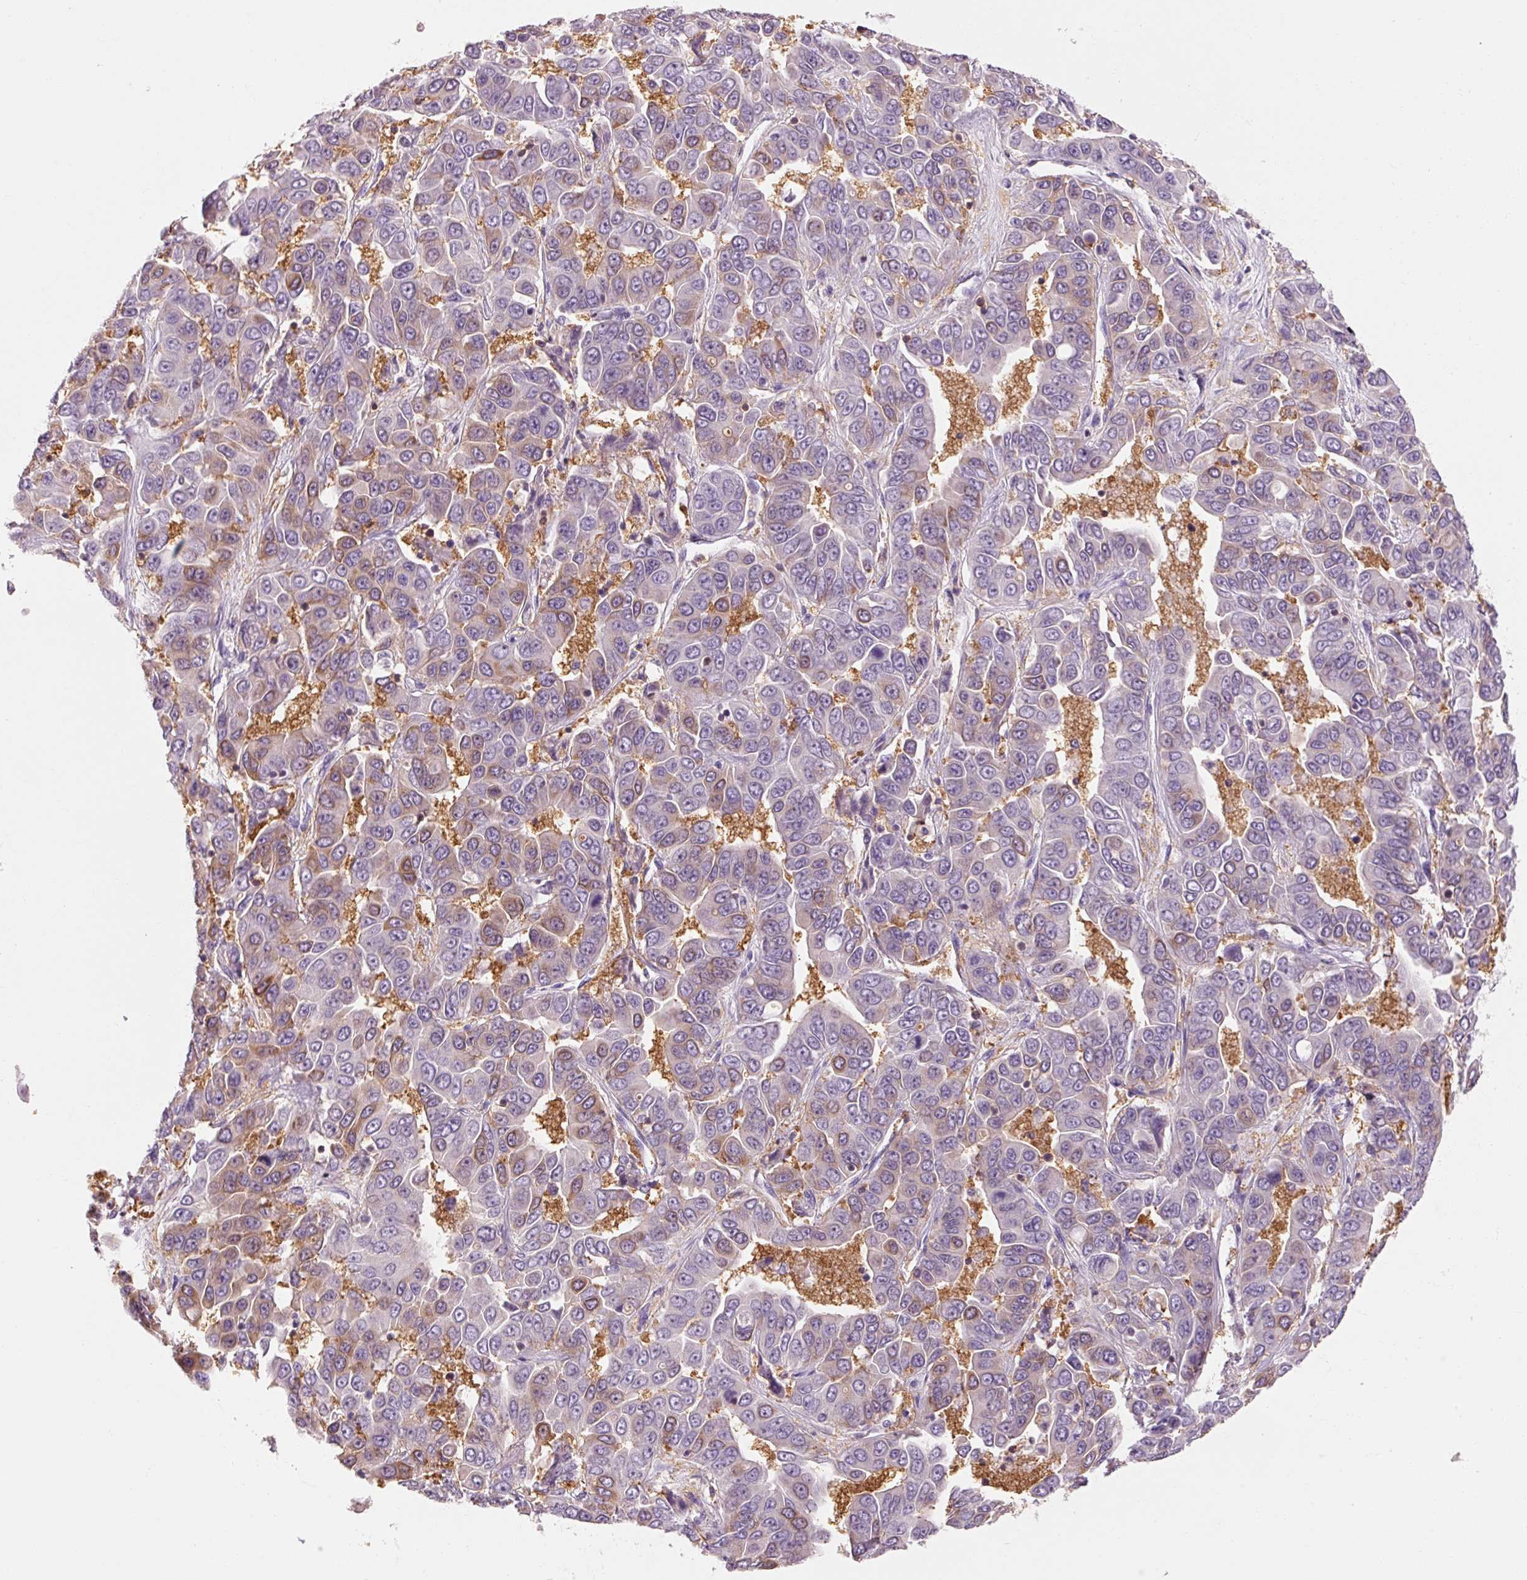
{"staining": {"intensity": "weak", "quantity": "<25%", "location": "cytoplasmic/membranous"}, "tissue": "liver cancer", "cell_type": "Tumor cells", "image_type": "cancer", "snomed": [{"axis": "morphology", "description": "Cholangiocarcinoma"}, {"axis": "topography", "description": "Liver"}], "caption": "This is a histopathology image of IHC staining of liver cancer (cholangiocarcinoma), which shows no staining in tumor cells. The staining was performed using DAB (3,3'-diaminobenzidine) to visualize the protein expression in brown, while the nuclei were stained in blue with hematoxylin (Magnification: 20x).", "gene": "OR8K1", "patient": {"sex": "female", "age": 52}}